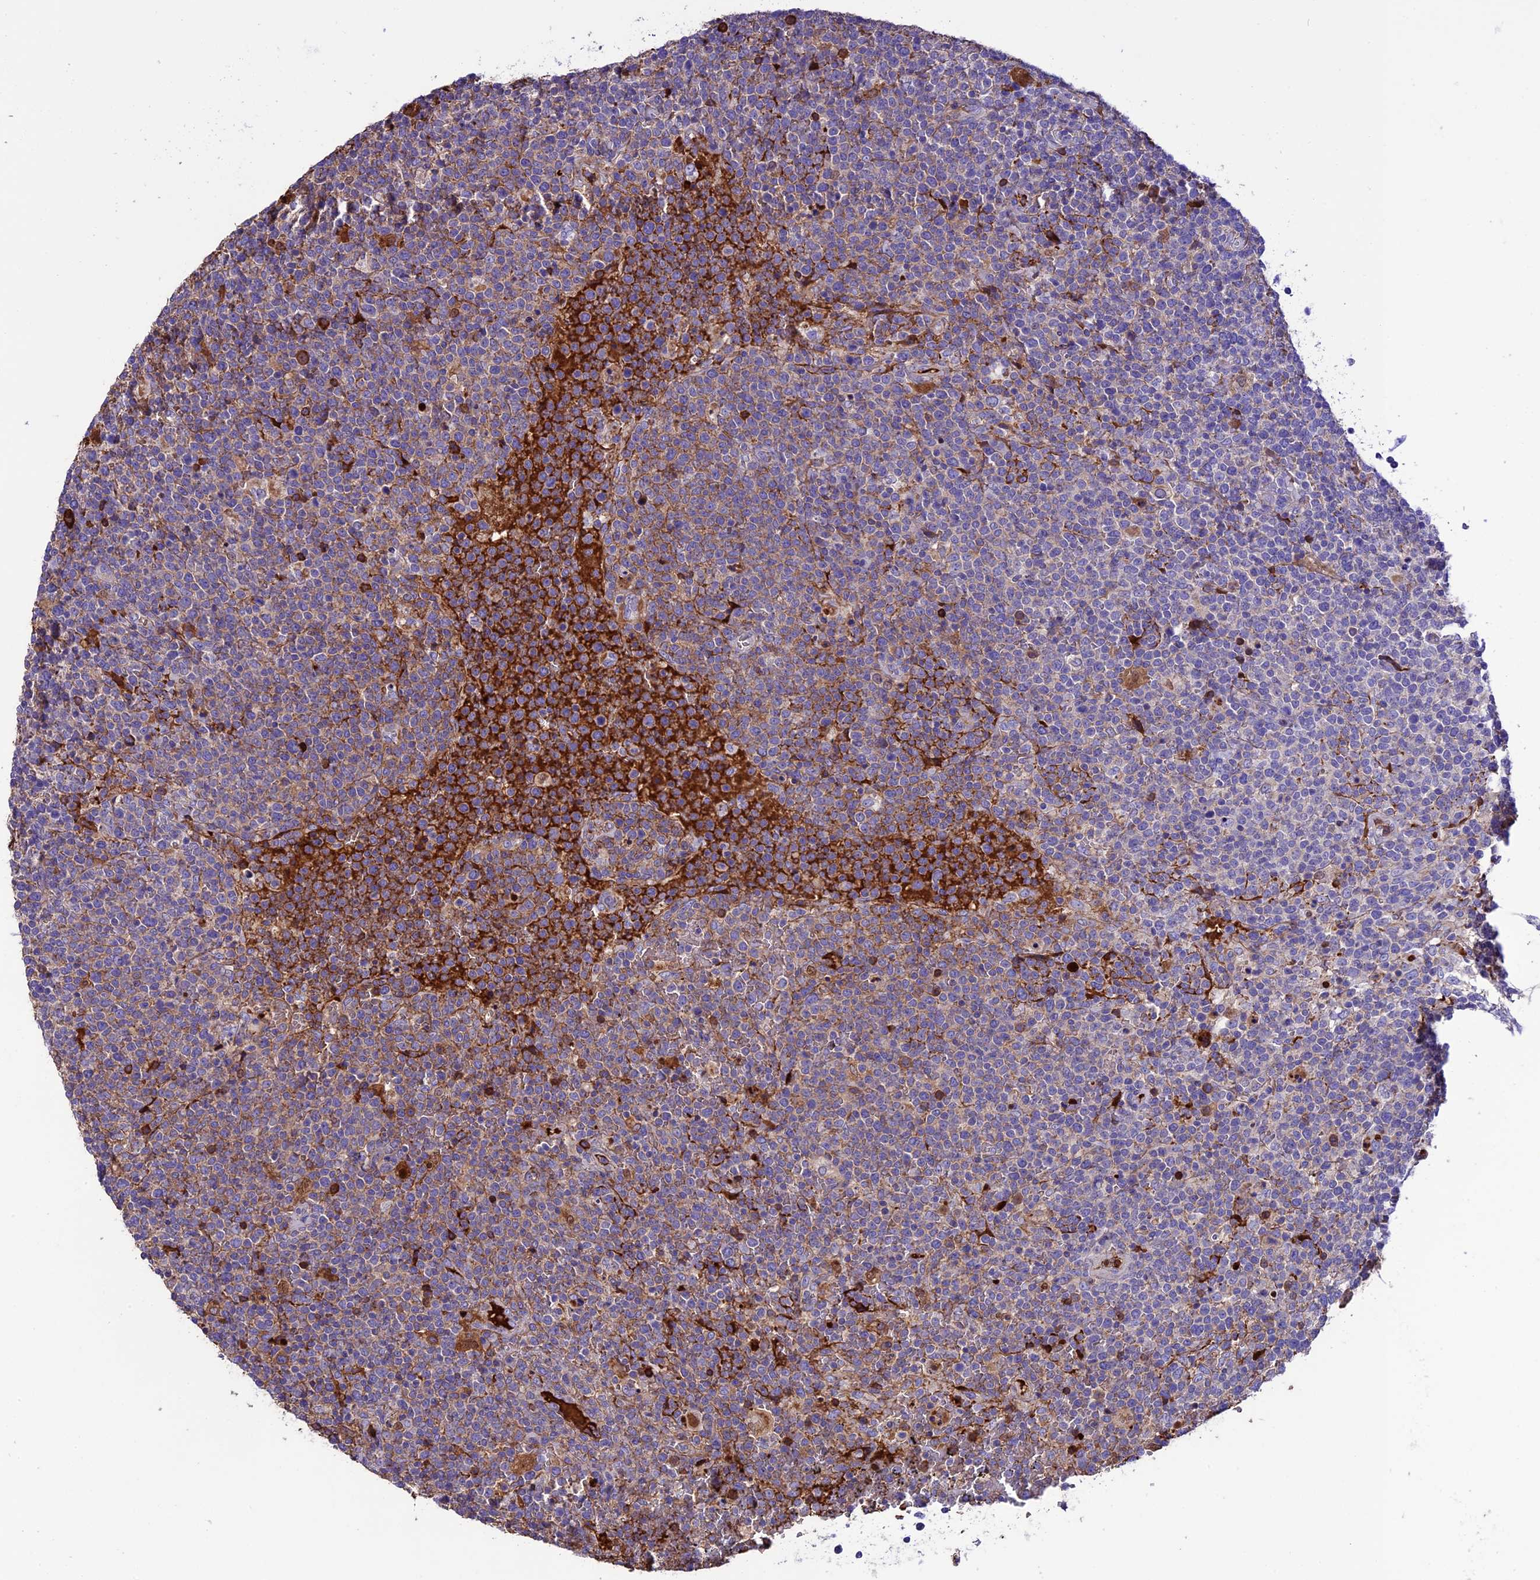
{"staining": {"intensity": "moderate", "quantity": "<25%", "location": "cytoplasmic/membranous"}, "tissue": "lymphoma", "cell_type": "Tumor cells", "image_type": "cancer", "snomed": [{"axis": "morphology", "description": "Malignant lymphoma, non-Hodgkin's type, High grade"}, {"axis": "topography", "description": "Lymph node"}], "caption": "An IHC image of neoplastic tissue is shown. Protein staining in brown shows moderate cytoplasmic/membranous positivity in lymphoma within tumor cells.", "gene": "TCP11L2", "patient": {"sex": "male", "age": 61}}